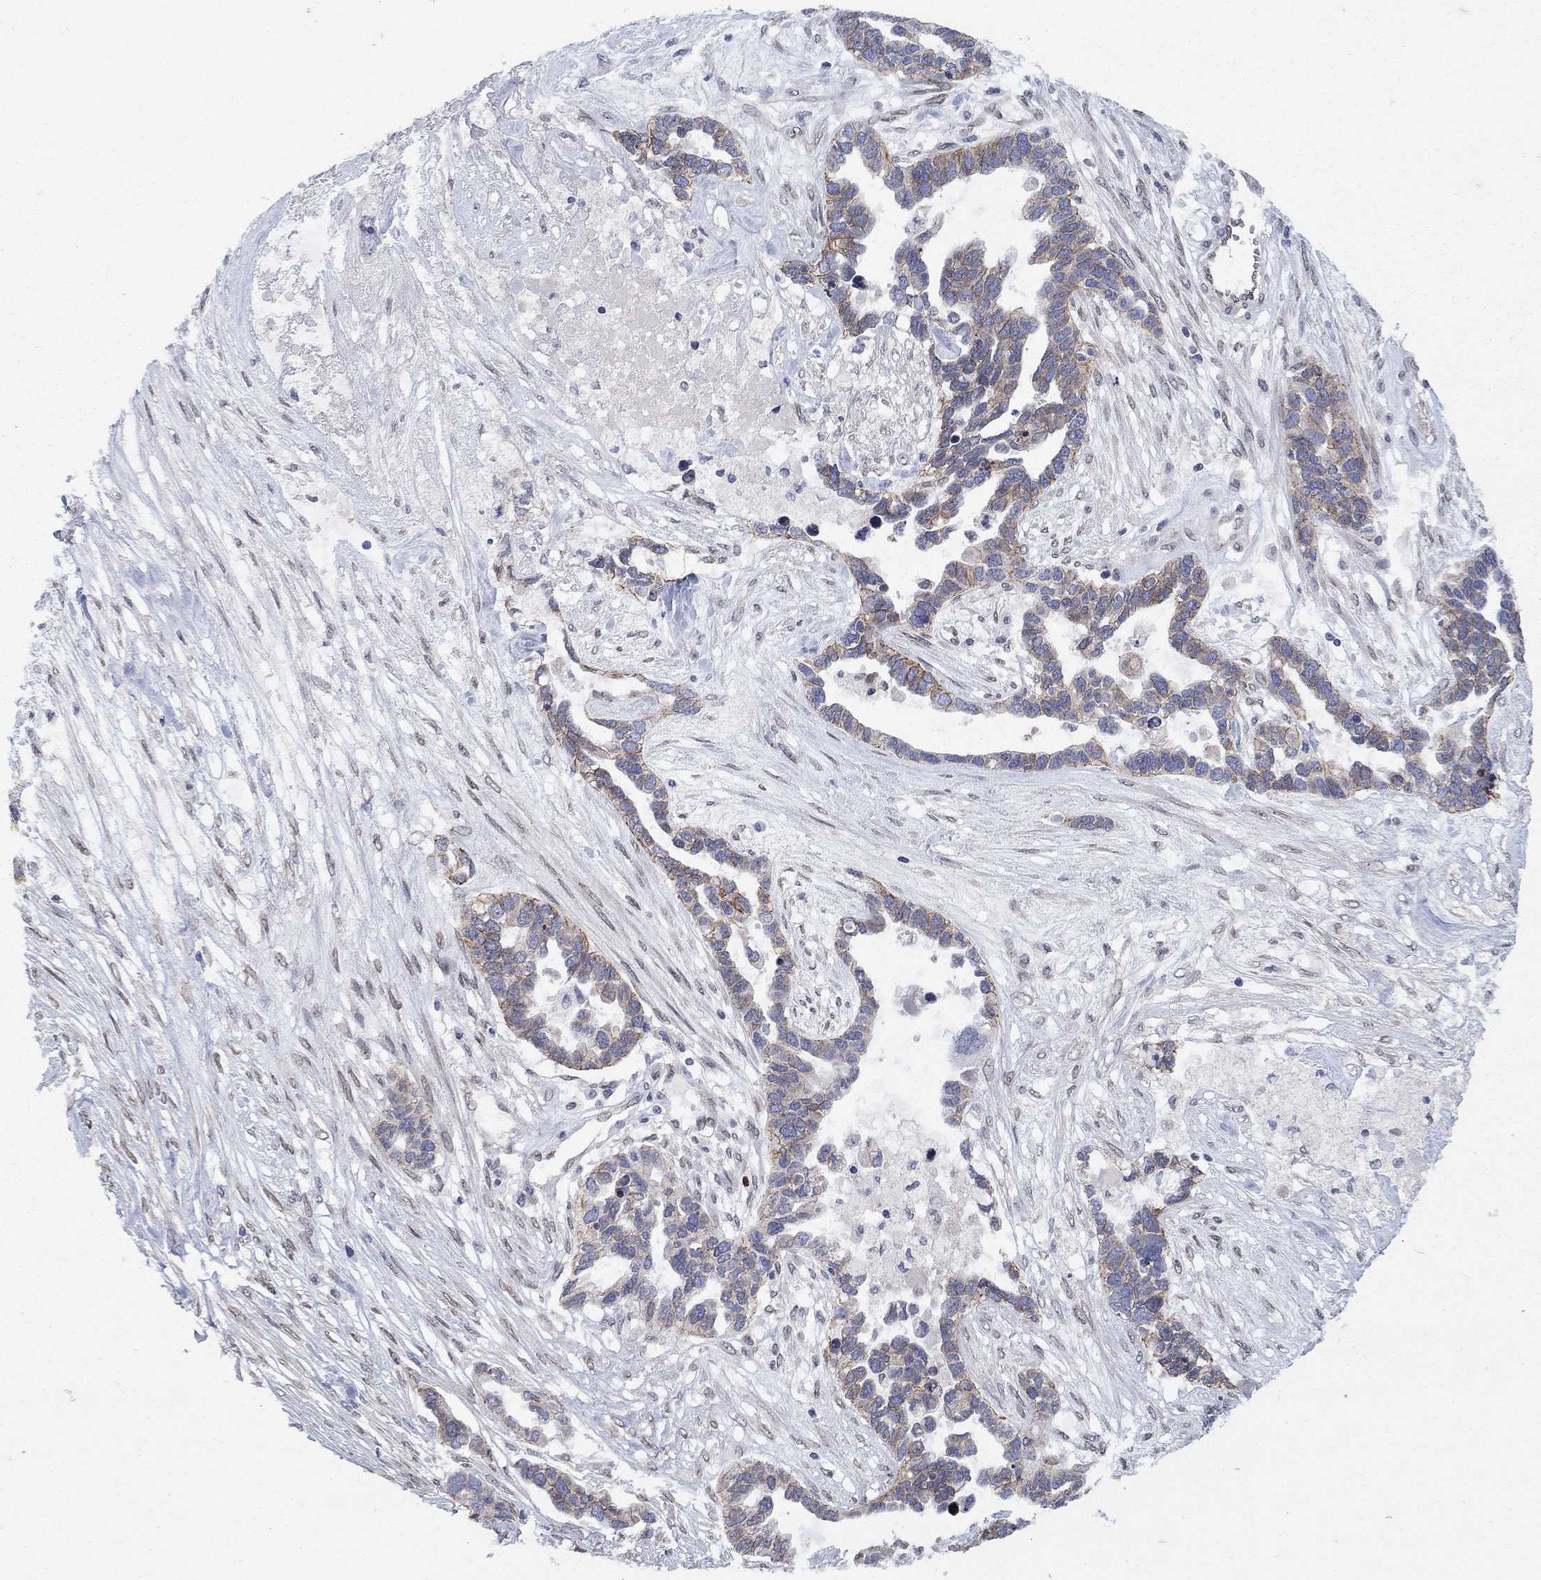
{"staining": {"intensity": "moderate", "quantity": ">75%", "location": "cytoplasmic/membranous"}, "tissue": "ovarian cancer", "cell_type": "Tumor cells", "image_type": "cancer", "snomed": [{"axis": "morphology", "description": "Cystadenocarcinoma, serous, NOS"}, {"axis": "topography", "description": "Ovary"}], "caption": "Ovarian cancer (serous cystadenocarcinoma) stained for a protein demonstrates moderate cytoplasmic/membranous positivity in tumor cells. (DAB (3,3'-diaminobenzidine) IHC, brown staining for protein, blue staining for nuclei).", "gene": "EMC9", "patient": {"sex": "female", "age": 54}}